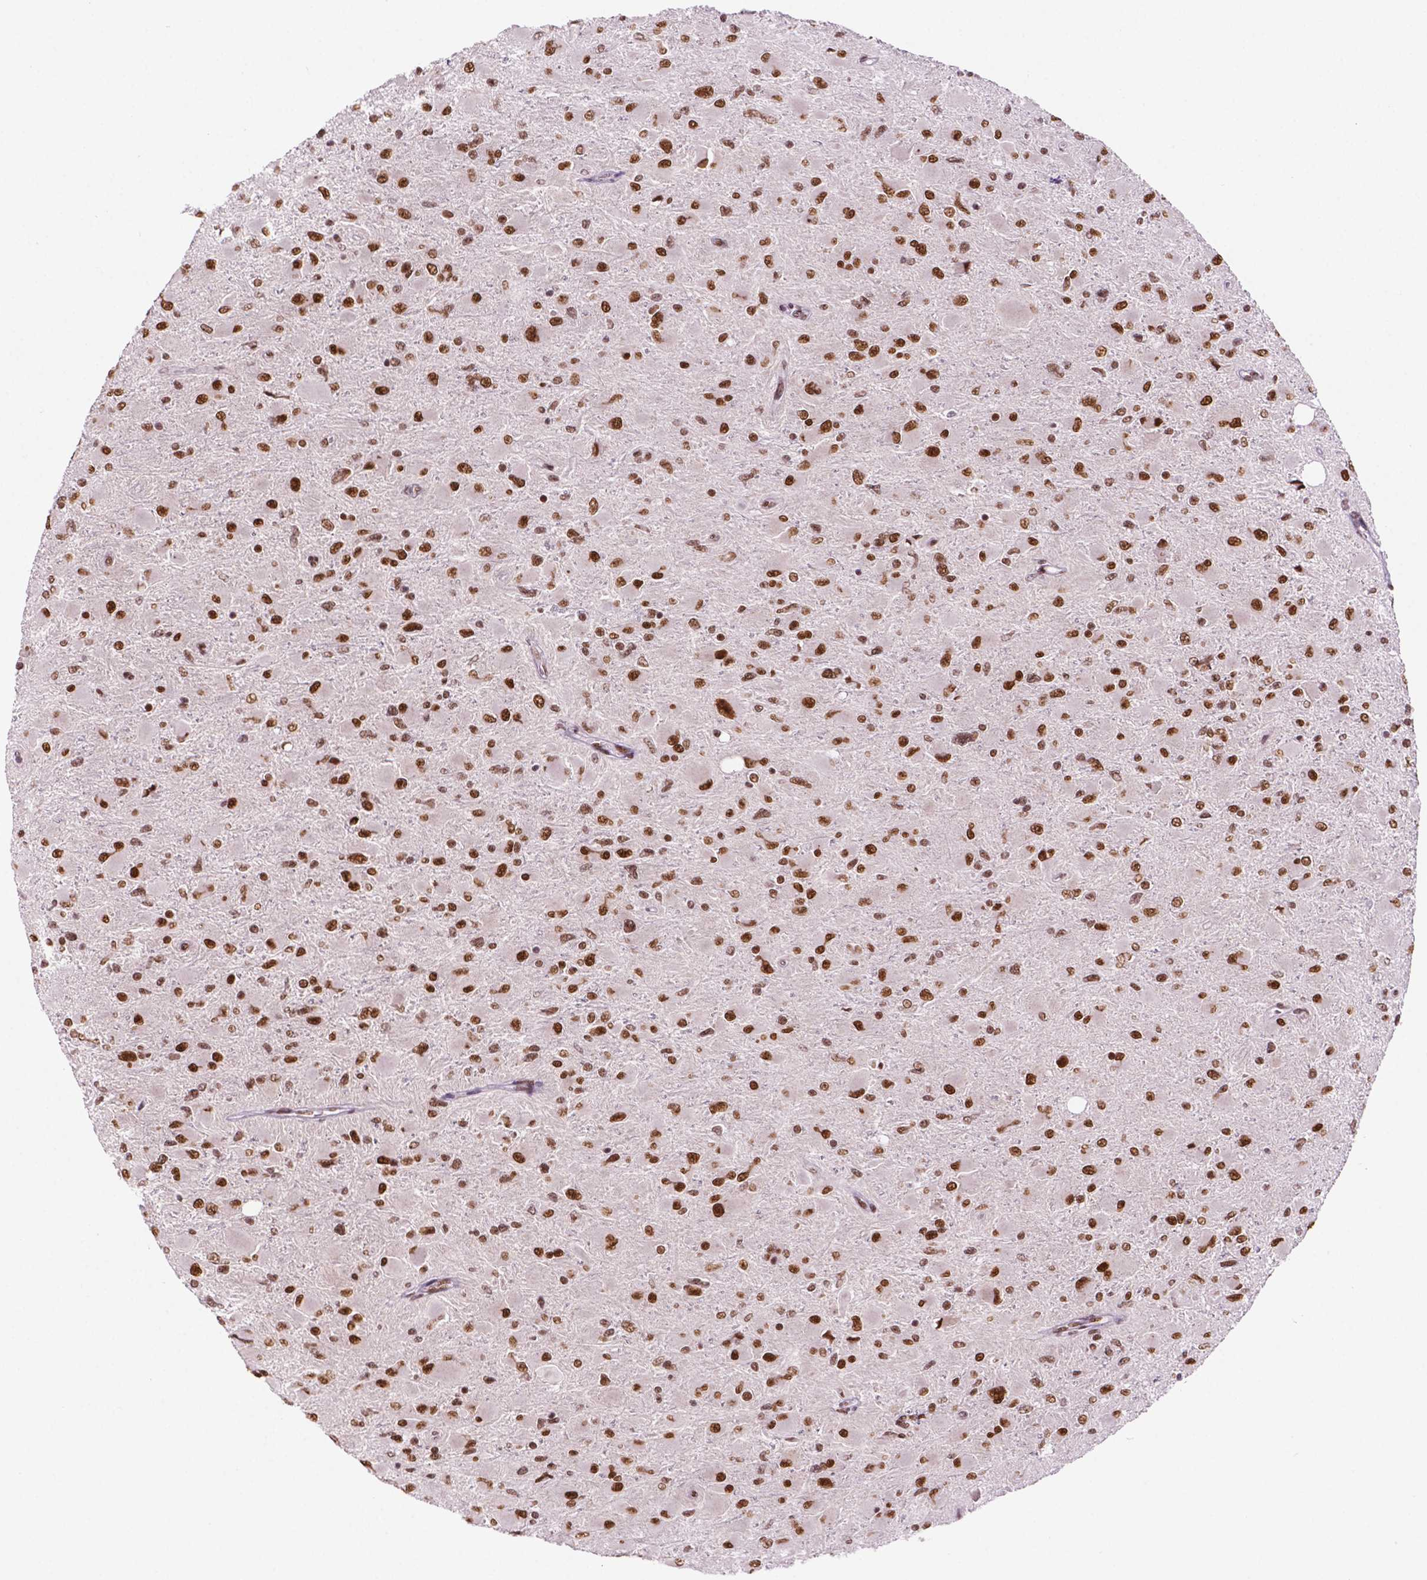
{"staining": {"intensity": "moderate", "quantity": "25%-75%", "location": "nuclear"}, "tissue": "glioma", "cell_type": "Tumor cells", "image_type": "cancer", "snomed": [{"axis": "morphology", "description": "Glioma, malignant, High grade"}, {"axis": "topography", "description": "Cerebral cortex"}], "caption": "Protein expression analysis of human glioma reveals moderate nuclear positivity in approximately 25%-75% of tumor cells. The staining is performed using DAB brown chromogen to label protein expression. The nuclei are counter-stained blue using hematoxylin.", "gene": "MLH1", "patient": {"sex": "female", "age": 36}}